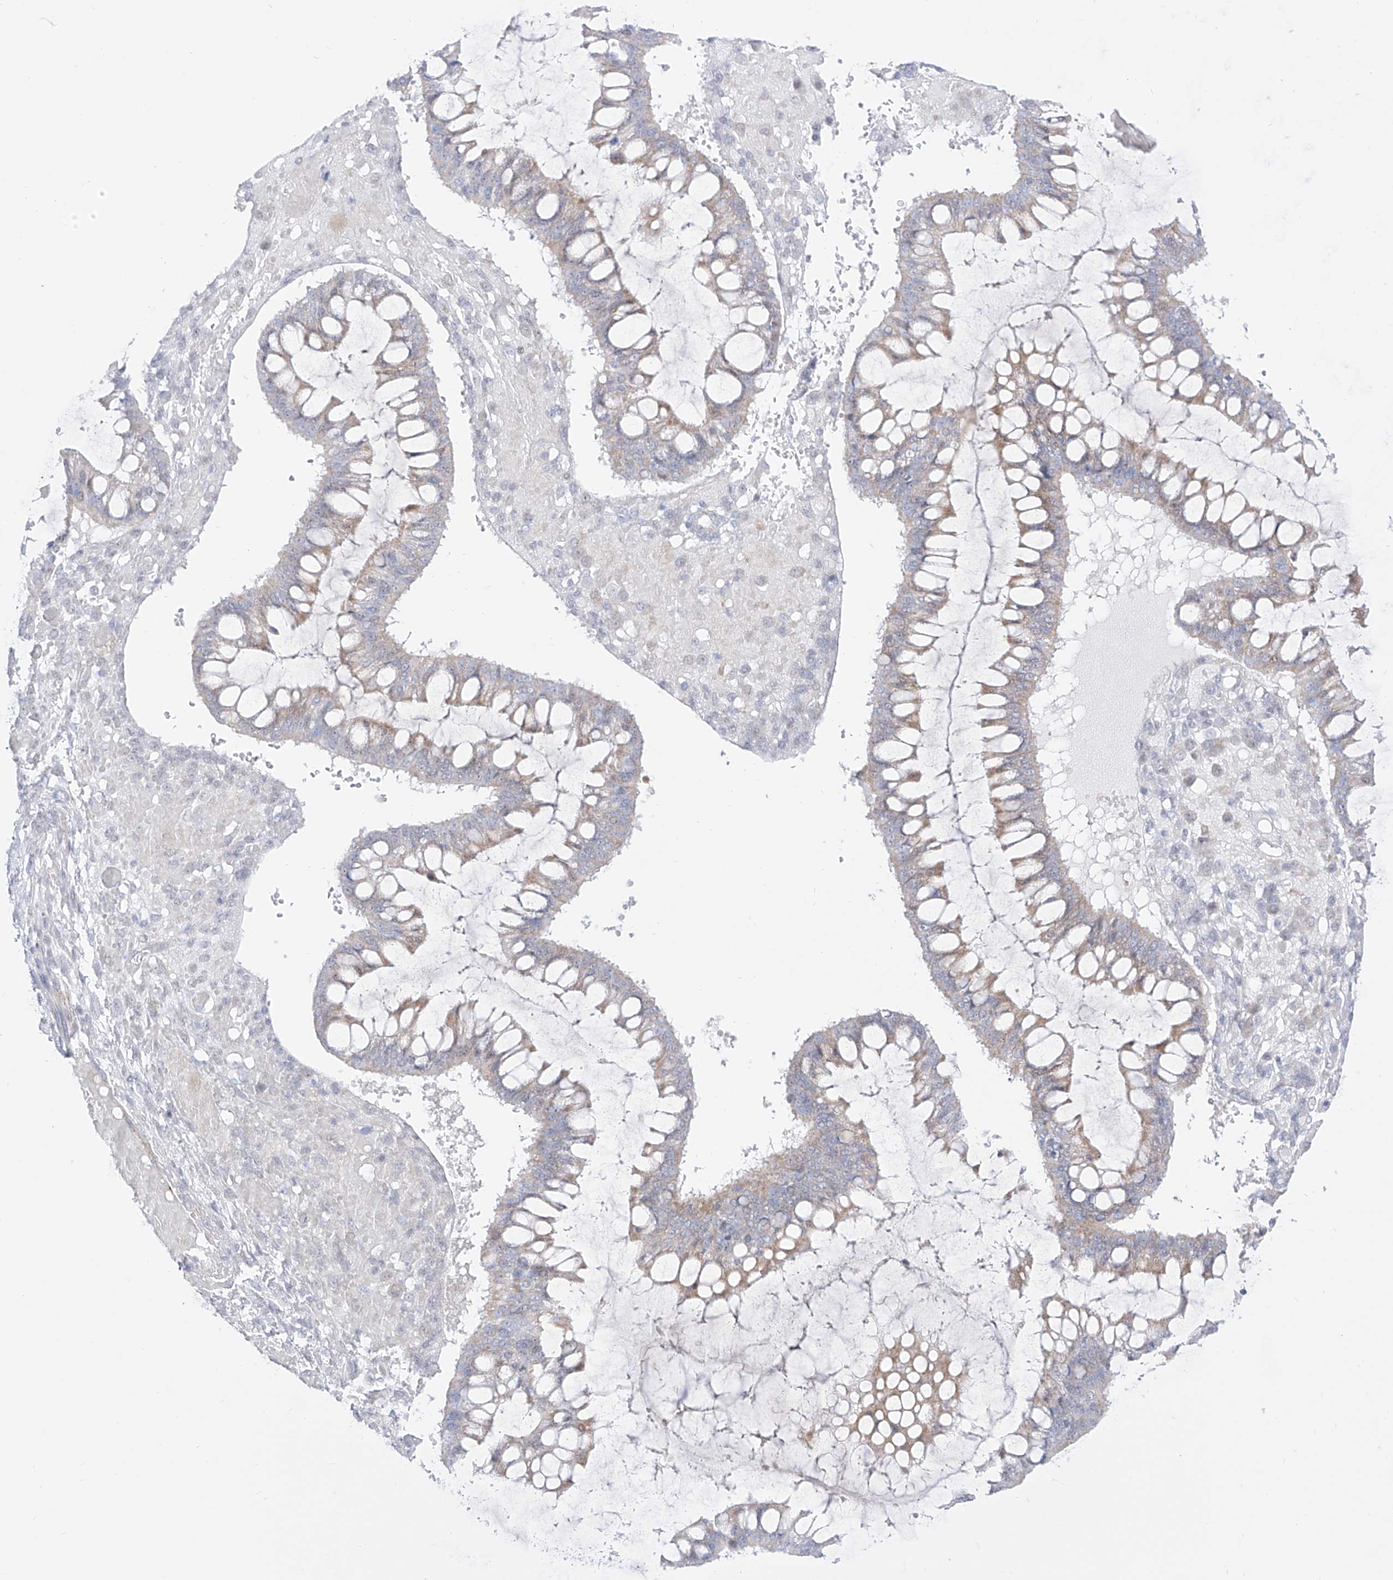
{"staining": {"intensity": "weak", "quantity": ">75%", "location": "cytoplasmic/membranous"}, "tissue": "ovarian cancer", "cell_type": "Tumor cells", "image_type": "cancer", "snomed": [{"axis": "morphology", "description": "Cystadenocarcinoma, mucinous, NOS"}, {"axis": "topography", "description": "Ovary"}], "caption": "Immunohistochemical staining of human ovarian cancer (mucinous cystadenocarcinoma) displays weak cytoplasmic/membranous protein staining in about >75% of tumor cells.", "gene": "ZNF180", "patient": {"sex": "female", "age": 73}}